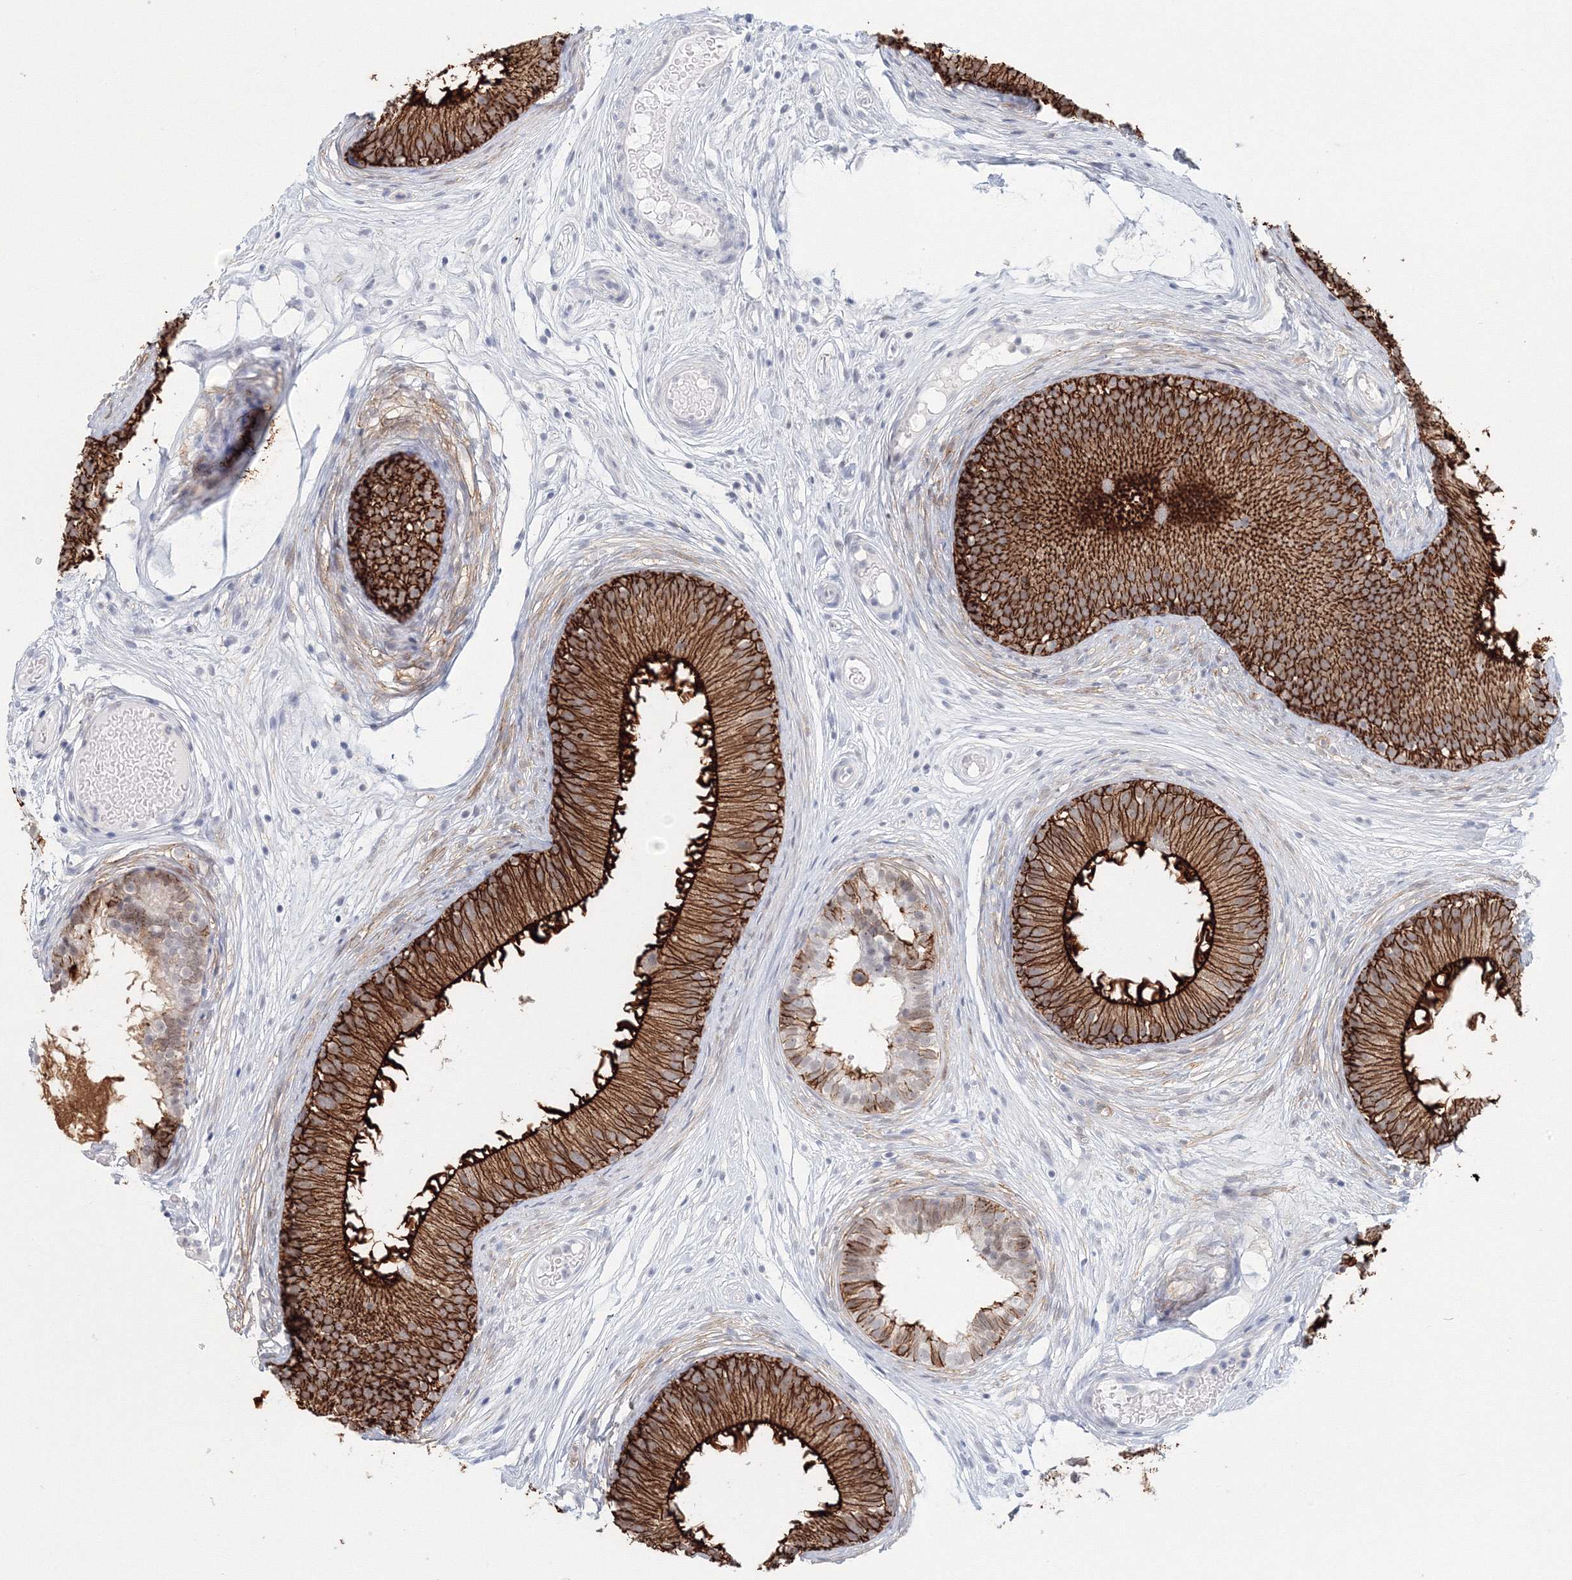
{"staining": {"intensity": "strong", "quantity": ">75%", "location": "cytoplasmic/membranous"}, "tissue": "epididymis", "cell_type": "Glandular cells", "image_type": "normal", "snomed": [{"axis": "morphology", "description": "Normal tissue, NOS"}, {"axis": "morphology", "description": "Atrophy, NOS"}, {"axis": "topography", "description": "Testis"}, {"axis": "topography", "description": "Epididymis"}], "caption": "Immunohistochemistry of normal epididymis demonstrates high levels of strong cytoplasmic/membranous expression in approximately >75% of glandular cells.", "gene": "VSIG1", "patient": {"sex": "male", "age": 18}}